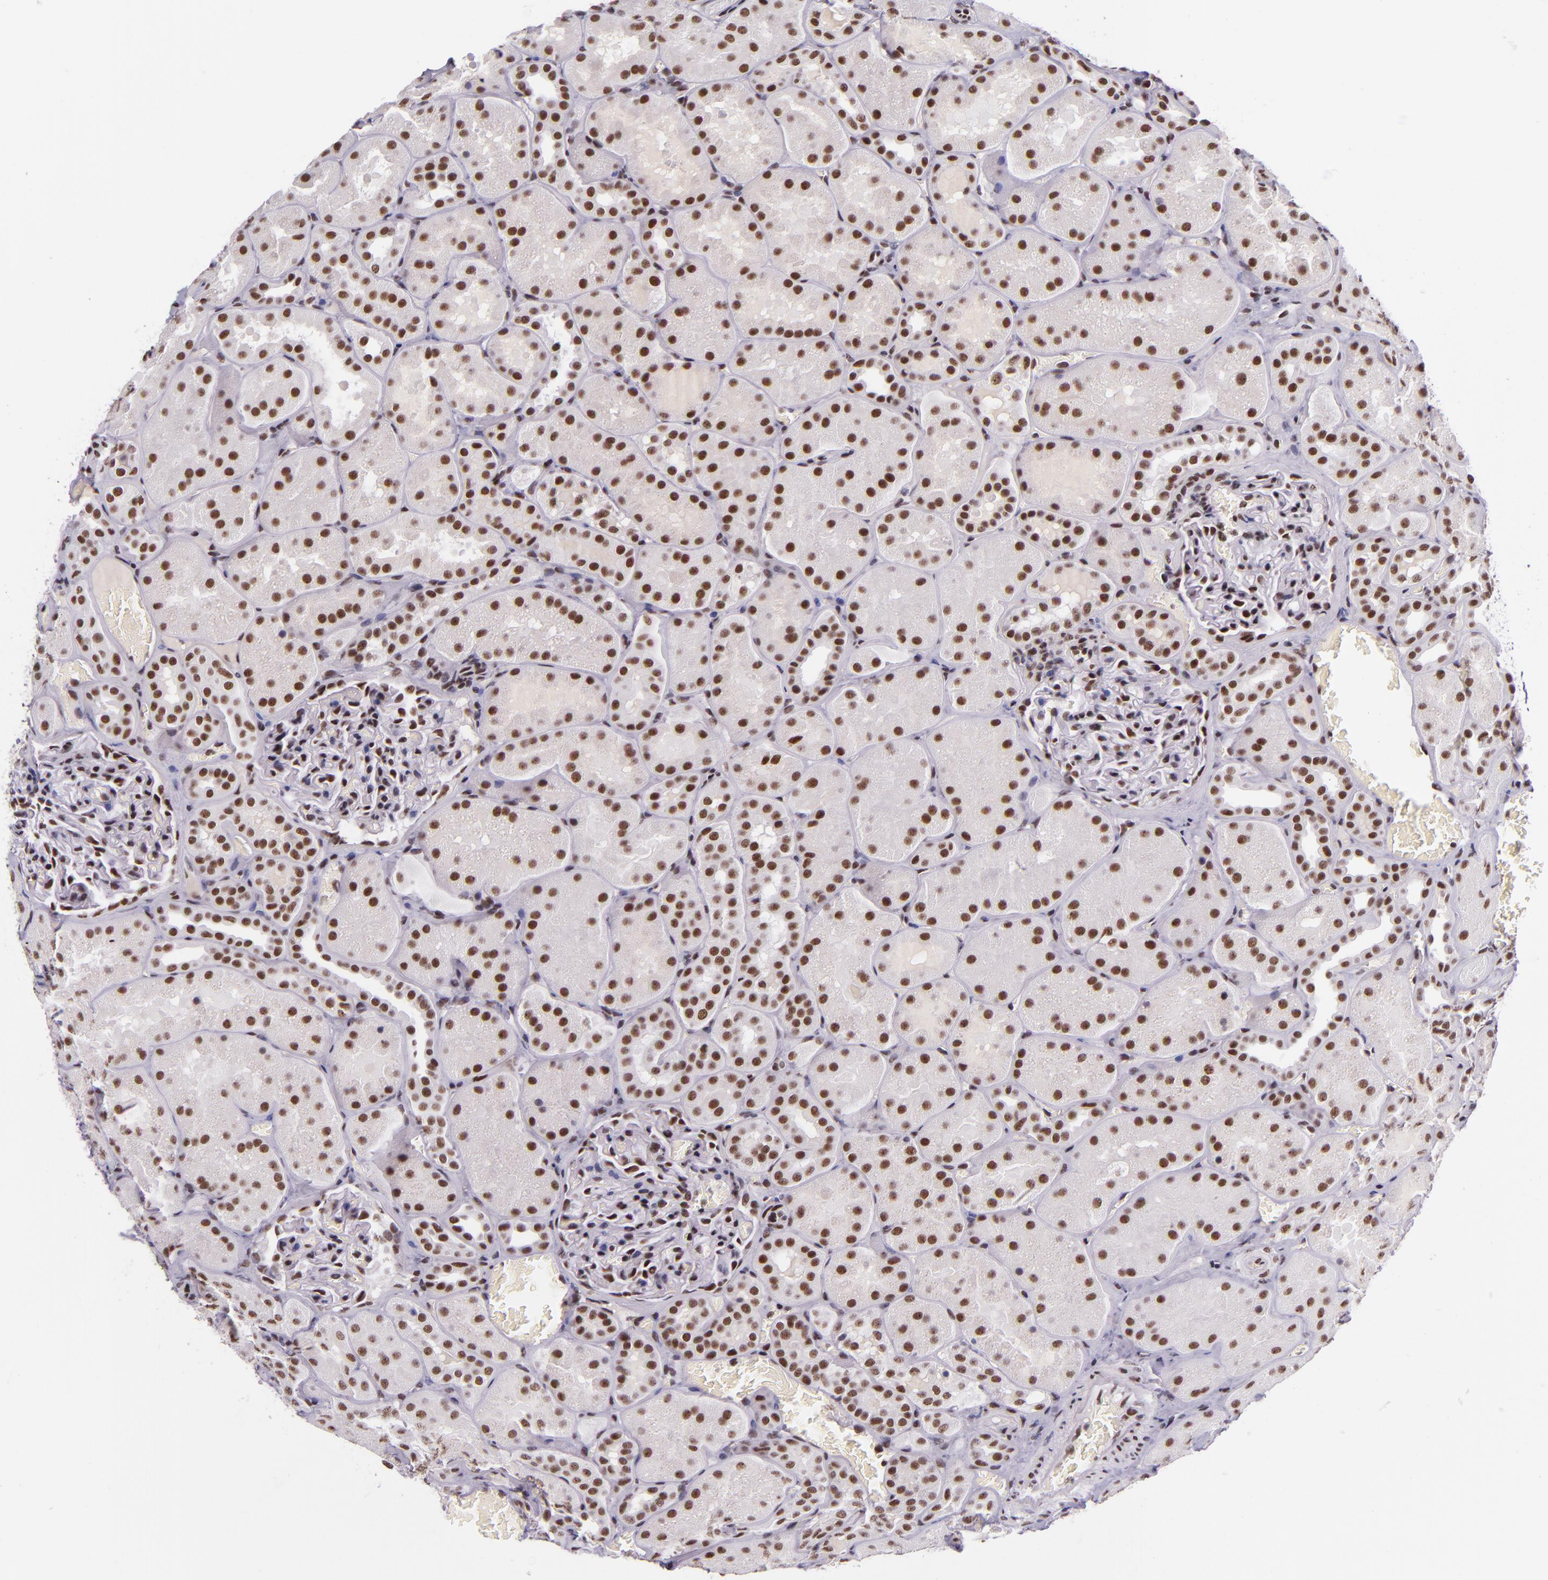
{"staining": {"intensity": "strong", "quantity": ">75%", "location": "nuclear"}, "tissue": "kidney", "cell_type": "Cells in glomeruli", "image_type": "normal", "snomed": [{"axis": "morphology", "description": "Normal tissue, NOS"}, {"axis": "topography", "description": "Kidney"}], "caption": "Immunohistochemistry staining of unremarkable kidney, which reveals high levels of strong nuclear staining in approximately >75% of cells in glomeruli indicating strong nuclear protein expression. The staining was performed using DAB (brown) for protein detection and nuclei were counterstained in hematoxylin (blue).", "gene": "GPKOW", "patient": {"sex": "male", "age": 28}}